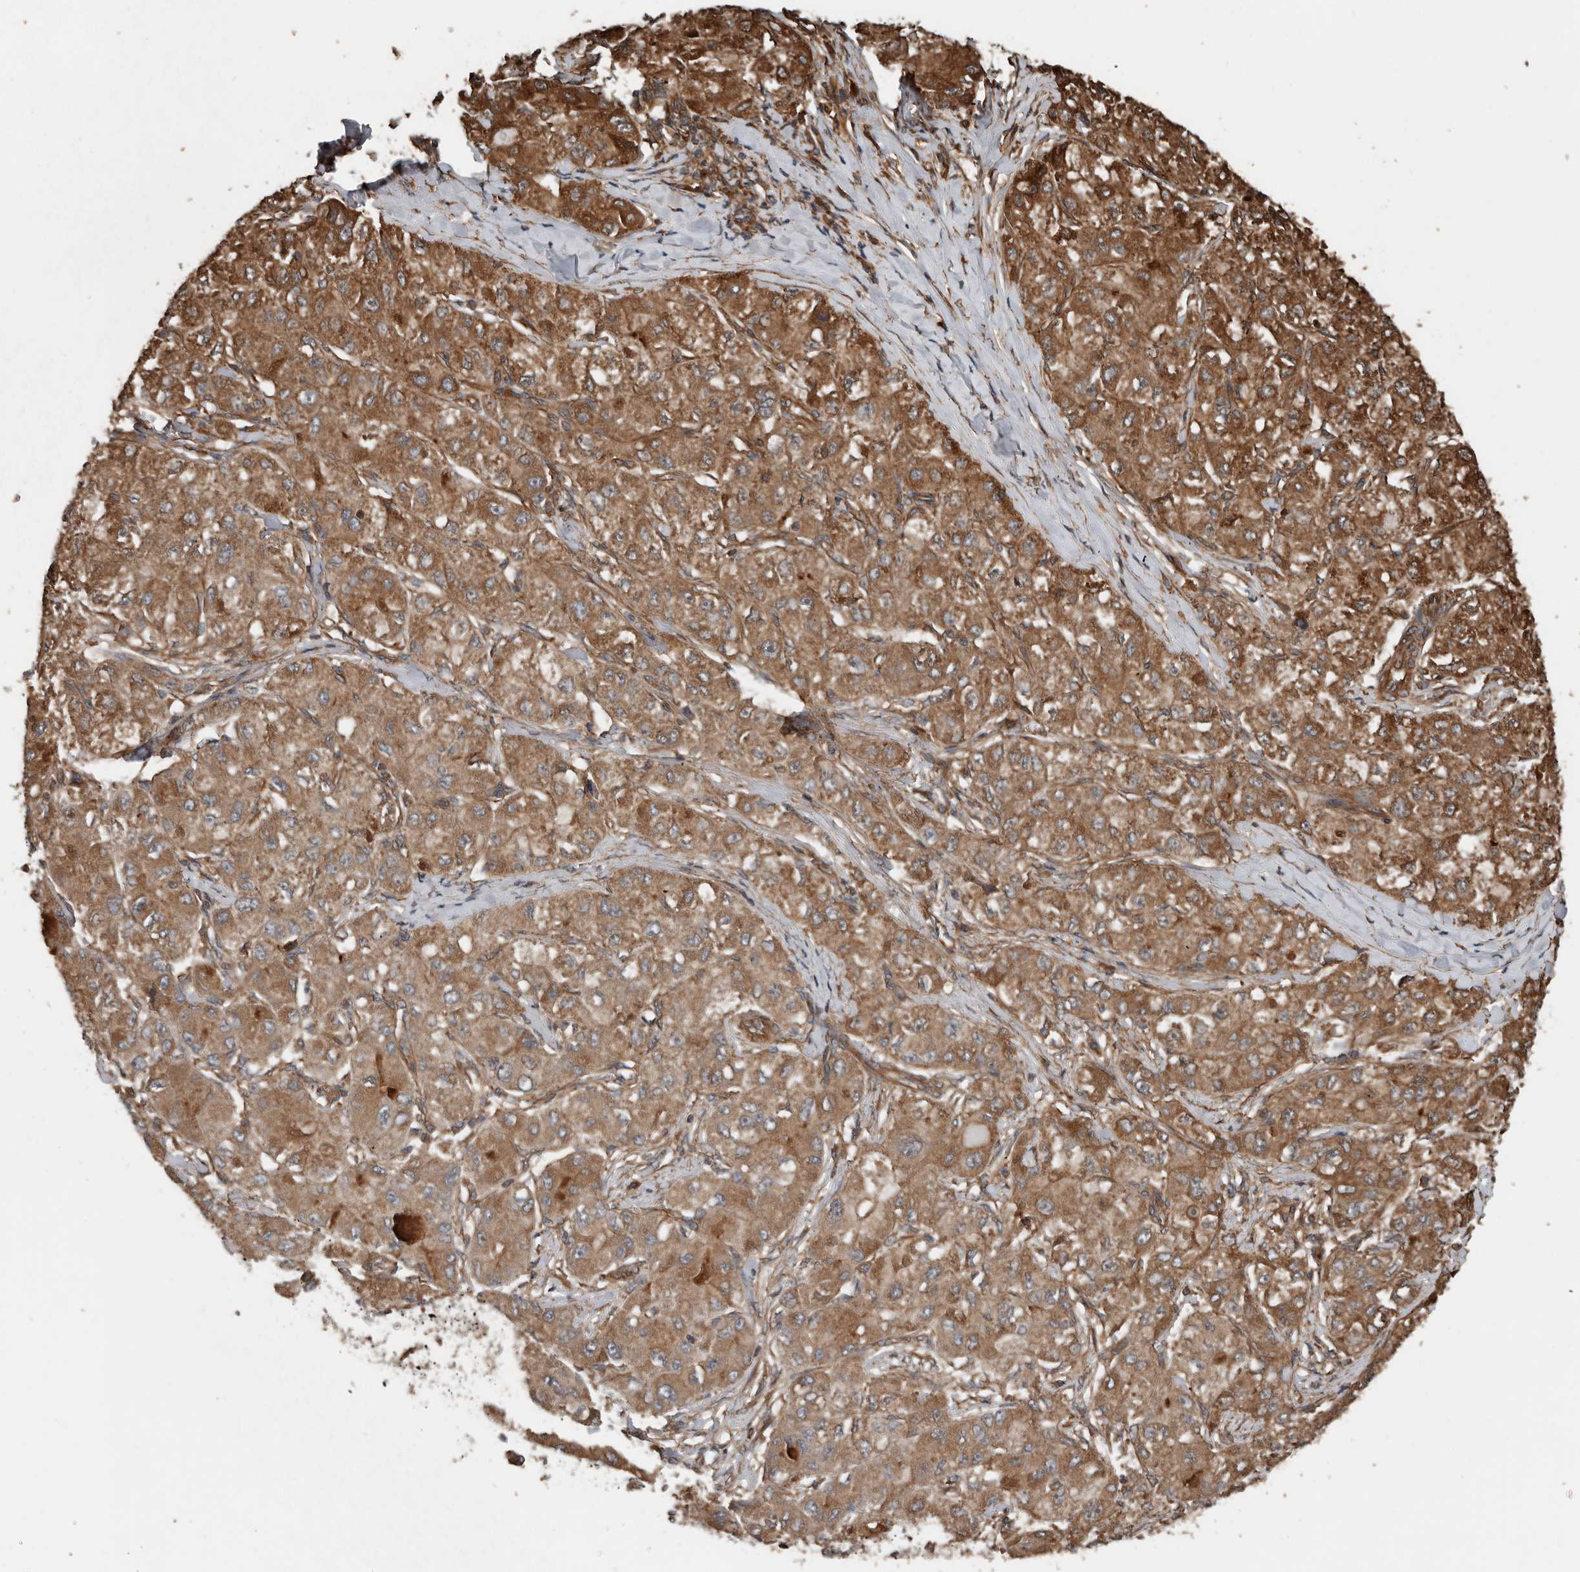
{"staining": {"intensity": "moderate", "quantity": ">75%", "location": "cytoplasmic/membranous"}, "tissue": "liver cancer", "cell_type": "Tumor cells", "image_type": "cancer", "snomed": [{"axis": "morphology", "description": "Carcinoma, Hepatocellular, NOS"}, {"axis": "topography", "description": "Liver"}], "caption": "IHC (DAB) staining of liver cancer (hepatocellular carcinoma) displays moderate cytoplasmic/membranous protein positivity in approximately >75% of tumor cells.", "gene": "YOD1", "patient": {"sex": "male", "age": 80}}